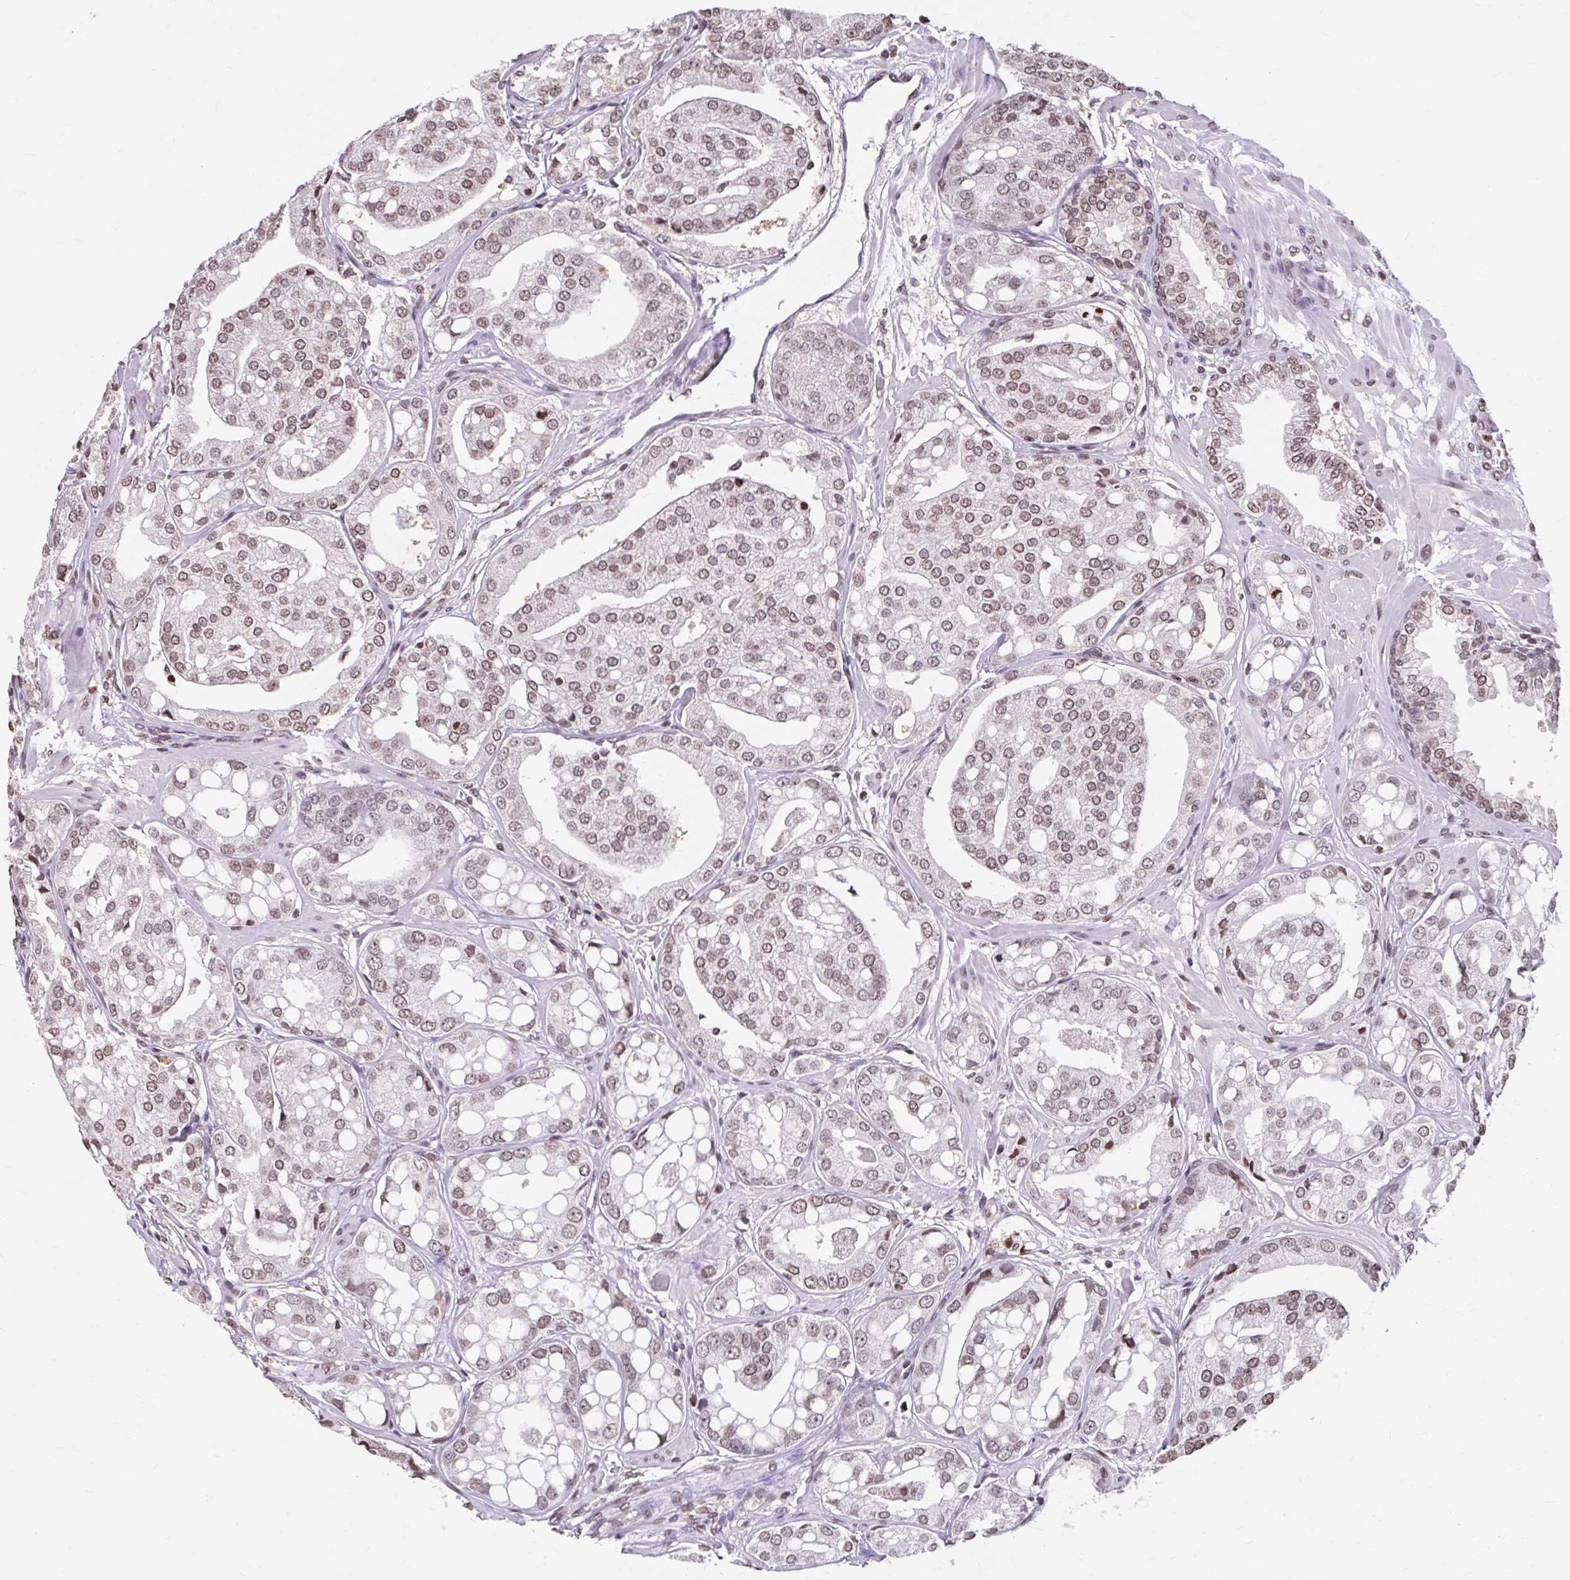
{"staining": {"intensity": "moderate", "quantity": ">75%", "location": "nuclear"}, "tissue": "renal cancer", "cell_type": "Tumor cells", "image_type": "cancer", "snomed": [{"axis": "morphology", "description": "Adenocarcinoma, NOS"}, {"axis": "topography", "description": "Urinary bladder"}], "caption": "Tumor cells display moderate nuclear staining in about >75% of cells in renal cancer.", "gene": "ORC3", "patient": {"sex": "male", "age": 61}}